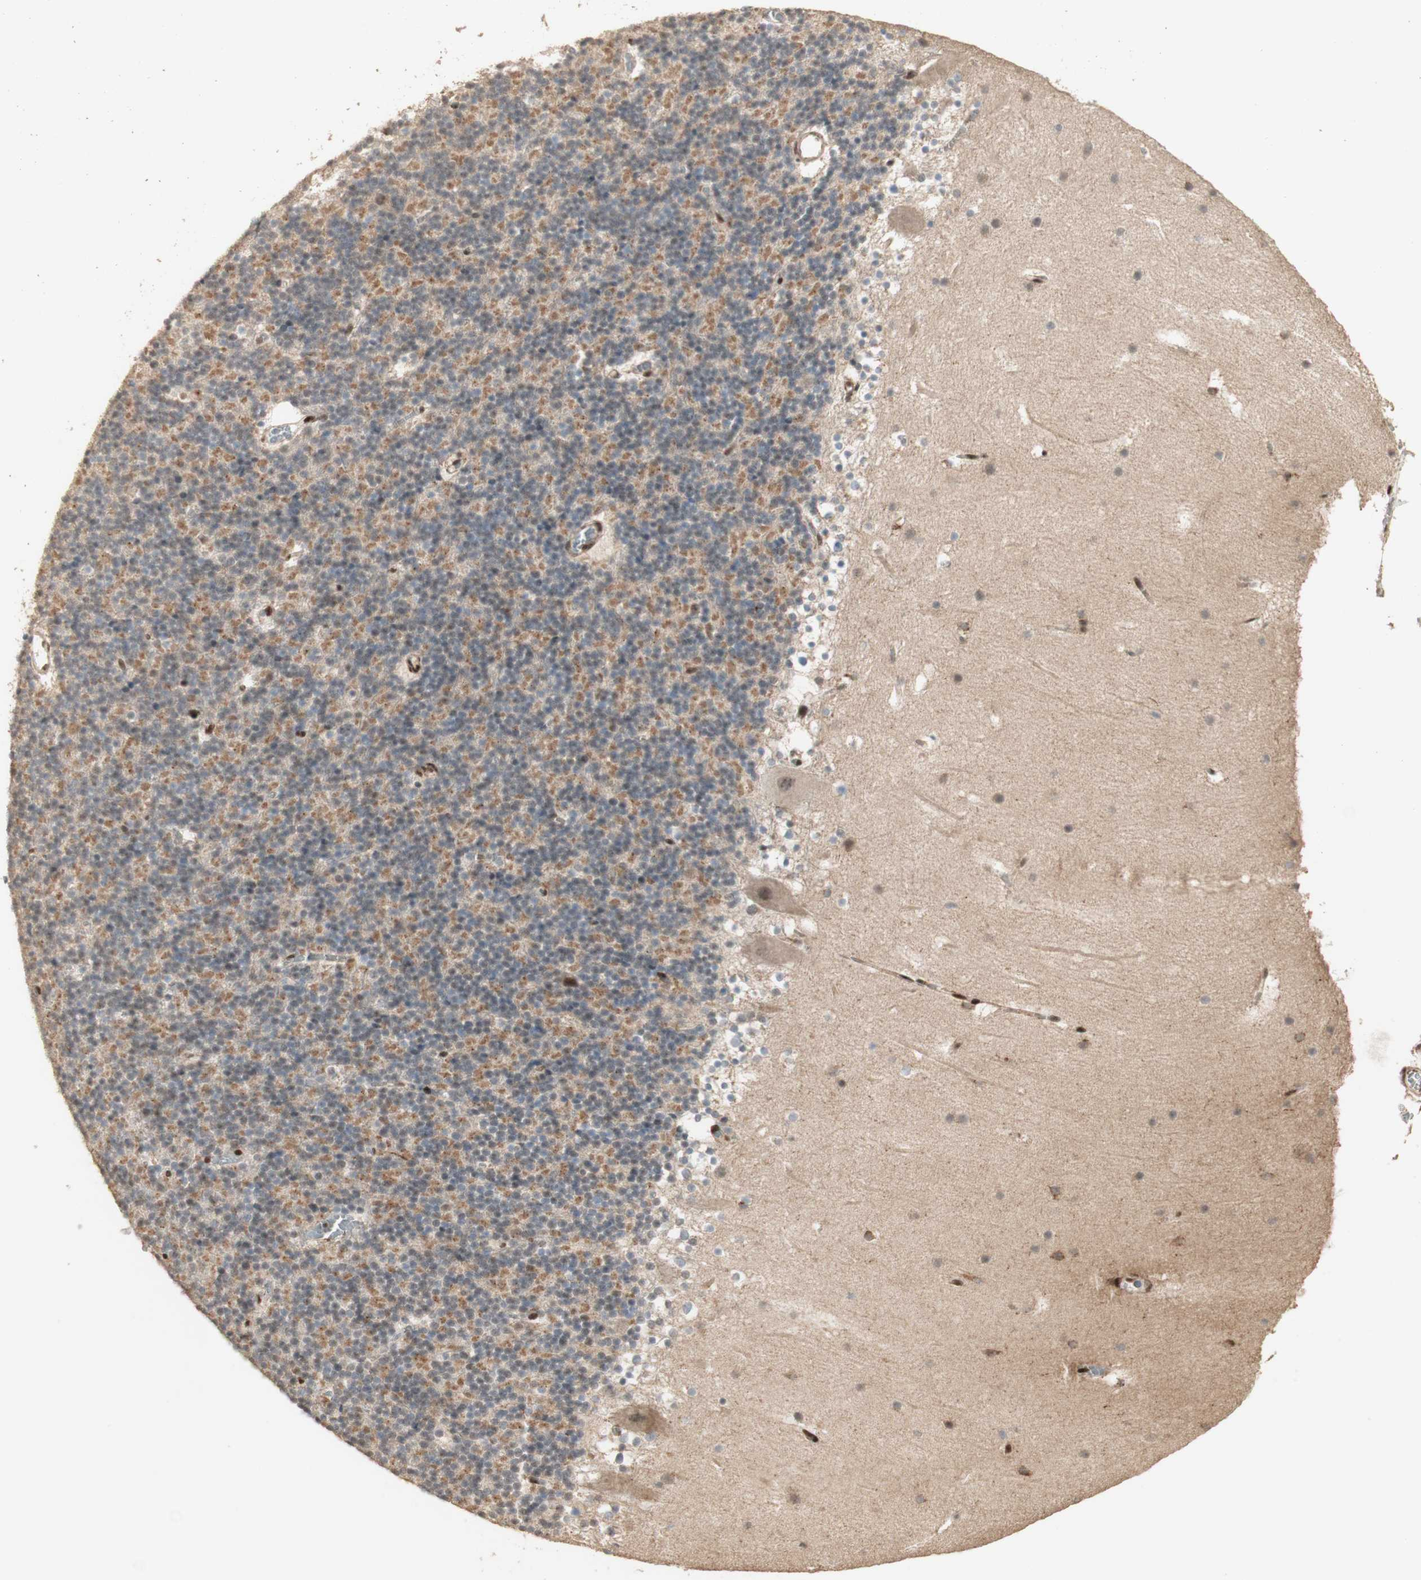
{"staining": {"intensity": "moderate", "quantity": ">75%", "location": "cytoplasmic/membranous"}, "tissue": "cerebellum", "cell_type": "Cells in granular layer", "image_type": "normal", "snomed": [{"axis": "morphology", "description": "Normal tissue, NOS"}, {"axis": "topography", "description": "Cerebellum"}], "caption": "Normal cerebellum reveals moderate cytoplasmic/membranous positivity in approximately >75% of cells in granular layer, visualized by immunohistochemistry.", "gene": "FOXP1", "patient": {"sex": "male", "age": 45}}